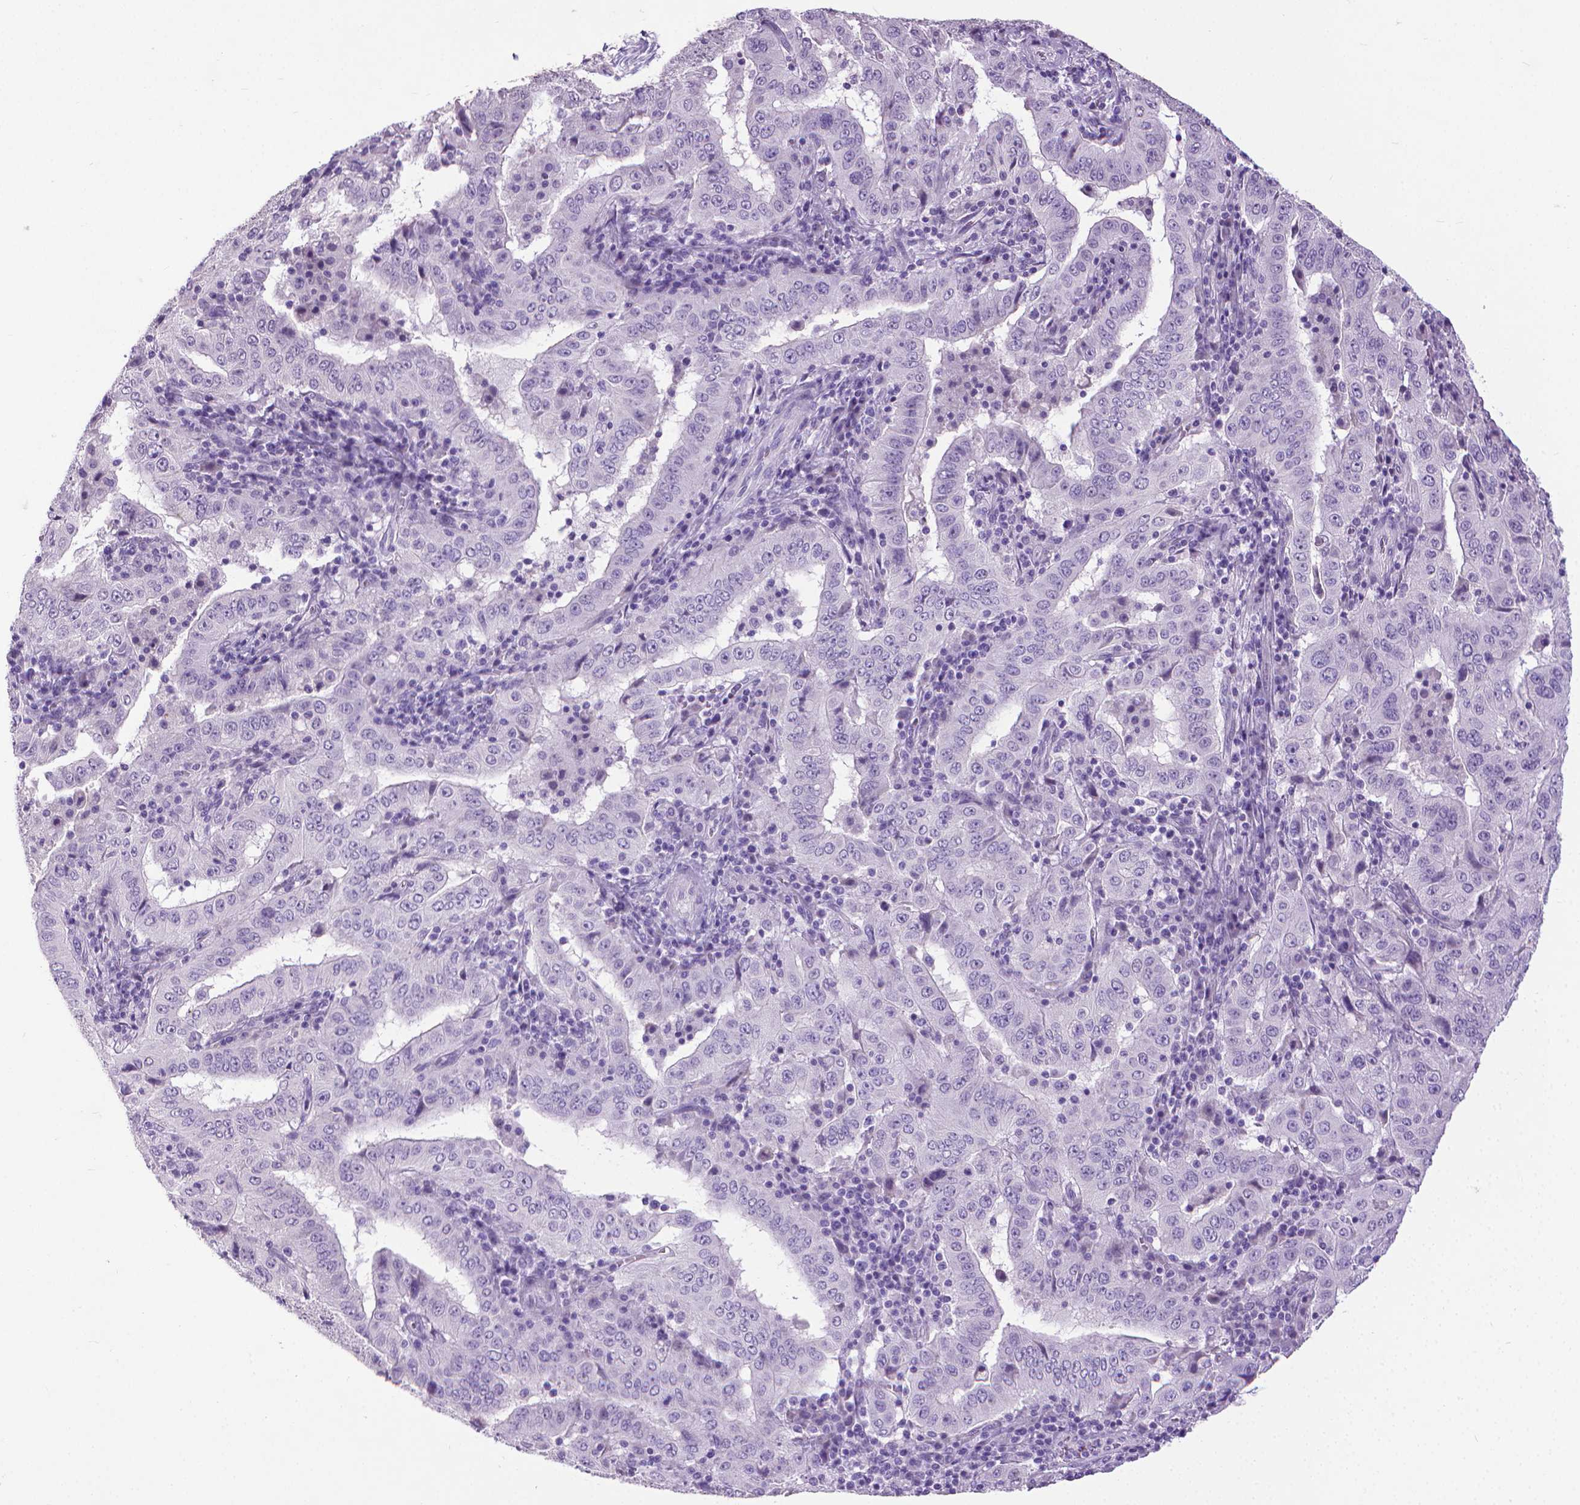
{"staining": {"intensity": "negative", "quantity": "none", "location": "none"}, "tissue": "pancreatic cancer", "cell_type": "Tumor cells", "image_type": "cancer", "snomed": [{"axis": "morphology", "description": "Adenocarcinoma, NOS"}, {"axis": "topography", "description": "Pancreas"}], "caption": "Immunohistochemistry histopathology image of adenocarcinoma (pancreatic) stained for a protein (brown), which shows no positivity in tumor cells.", "gene": "KRT5", "patient": {"sex": "male", "age": 63}}